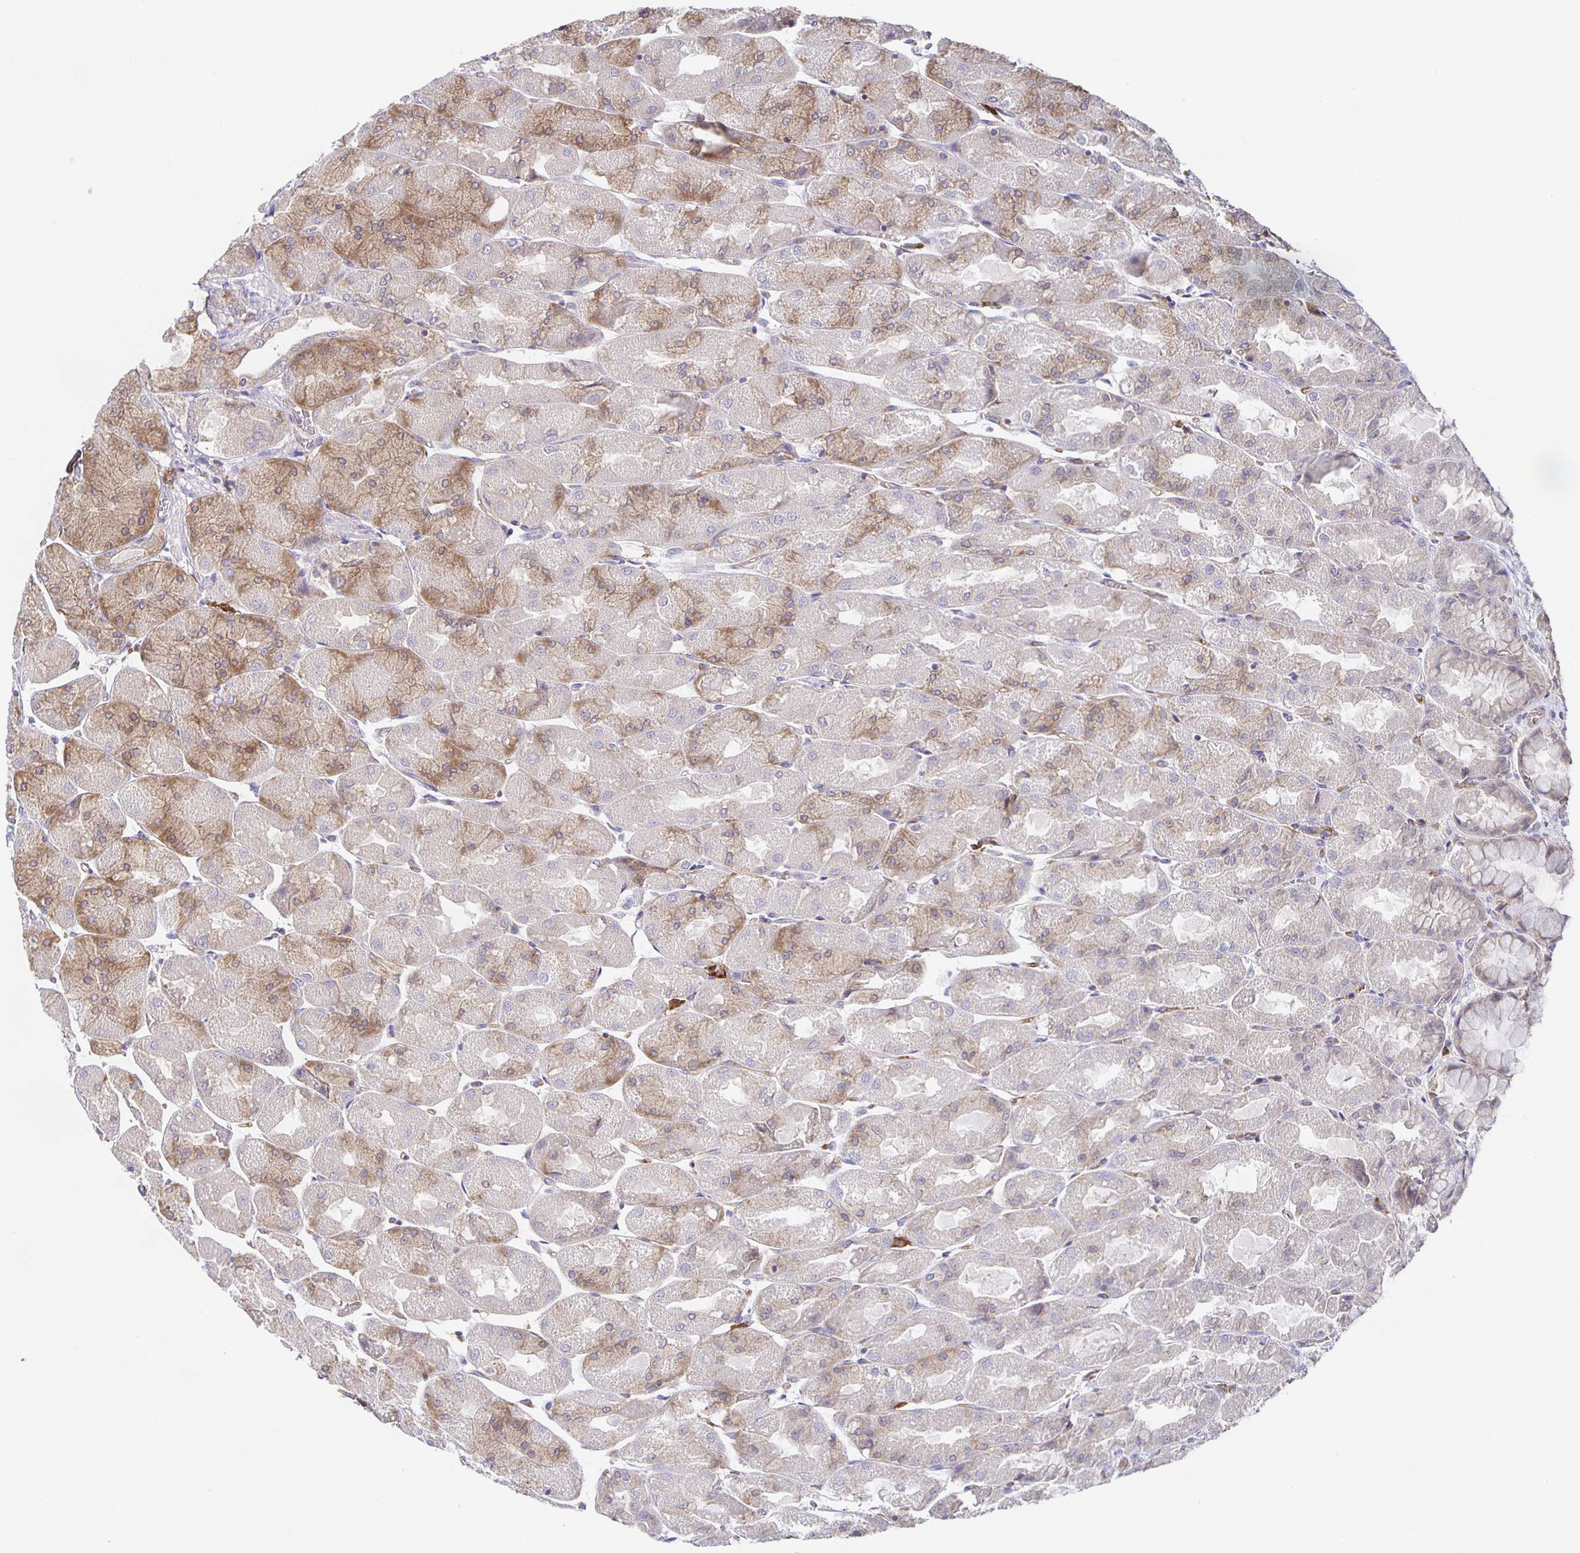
{"staining": {"intensity": "moderate", "quantity": "<25%", "location": "cytoplasmic/membranous"}, "tissue": "stomach", "cell_type": "Glandular cells", "image_type": "normal", "snomed": [{"axis": "morphology", "description": "Normal tissue, NOS"}, {"axis": "topography", "description": "Stomach"}], "caption": "A histopathology image of stomach stained for a protein displays moderate cytoplasmic/membranous brown staining in glandular cells. The staining was performed using DAB, with brown indicating positive protein expression. Nuclei are stained blue with hematoxylin.", "gene": "BAD", "patient": {"sex": "female", "age": 61}}